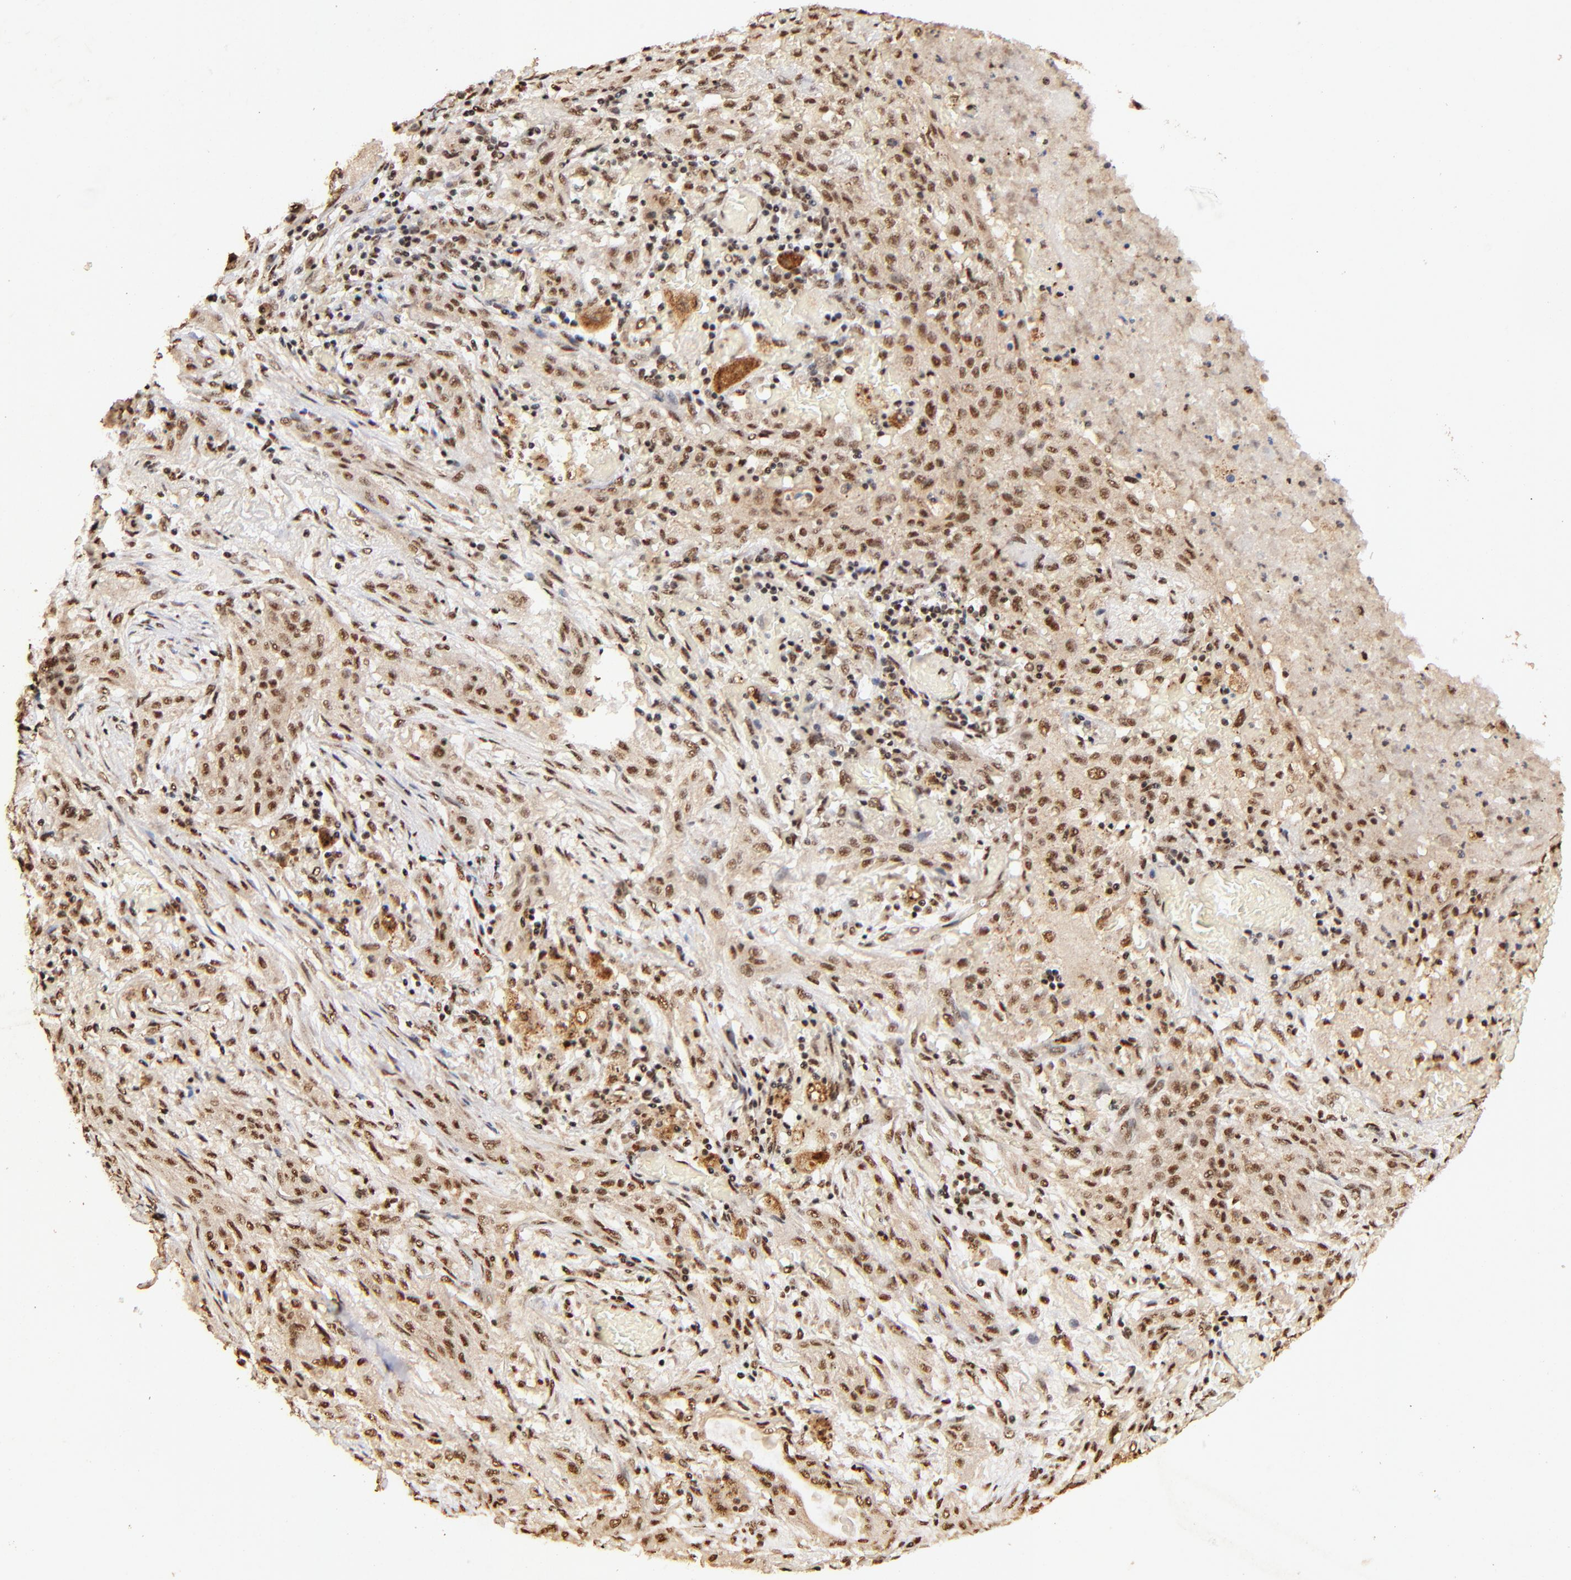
{"staining": {"intensity": "strong", "quantity": ">75%", "location": "cytoplasmic/membranous,nuclear"}, "tissue": "lung cancer", "cell_type": "Tumor cells", "image_type": "cancer", "snomed": [{"axis": "morphology", "description": "Squamous cell carcinoma, NOS"}, {"axis": "topography", "description": "Lung"}], "caption": "Immunohistochemistry of lung squamous cell carcinoma reveals high levels of strong cytoplasmic/membranous and nuclear expression in about >75% of tumor cells. (IHC, brightfield microscopy, high magnification).", "gene": "MED12", "patient": {"sex": "female", "age": 47}}